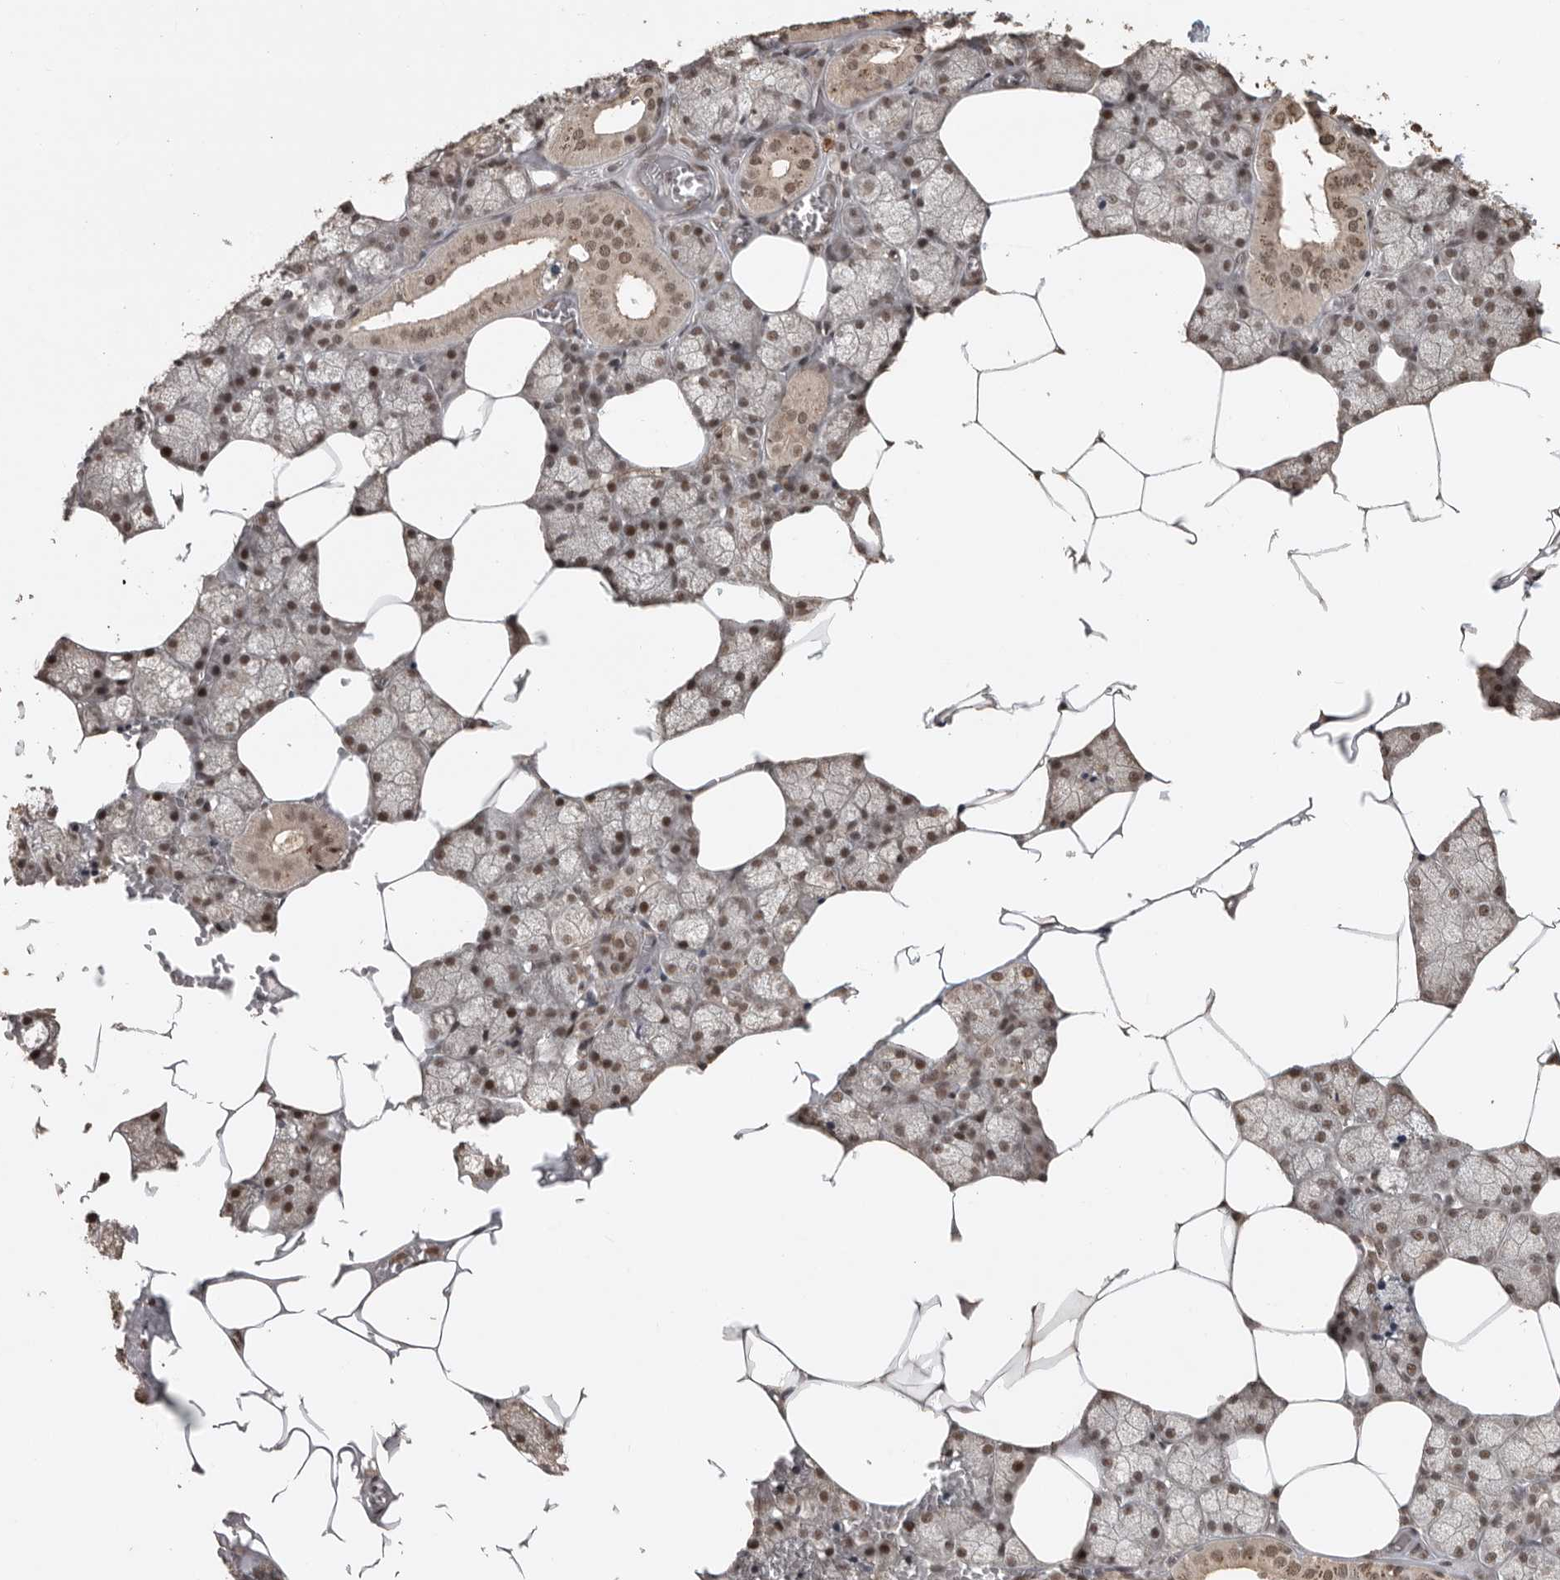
{"staining": {"intensity": "moderate", "quantity": ">75%", "location": "nuclear"}, "tissue": "salivary gland", "cell_type": "Glandular cells", "image_type": "normal", "snomed": [{"axis": "morphology", "description": "Normal tissue, NOS"}, {"axis": "topography", "description": "Salivary gland"}], "caption": "An image showing moderate nuclear positivity in about >75% of glandular cells in unremarkable salivary gland, as visualized by brown immunohistochemical staining.", "gene": "CBLL1", "patient": {"sex": "male", "age": 62}}